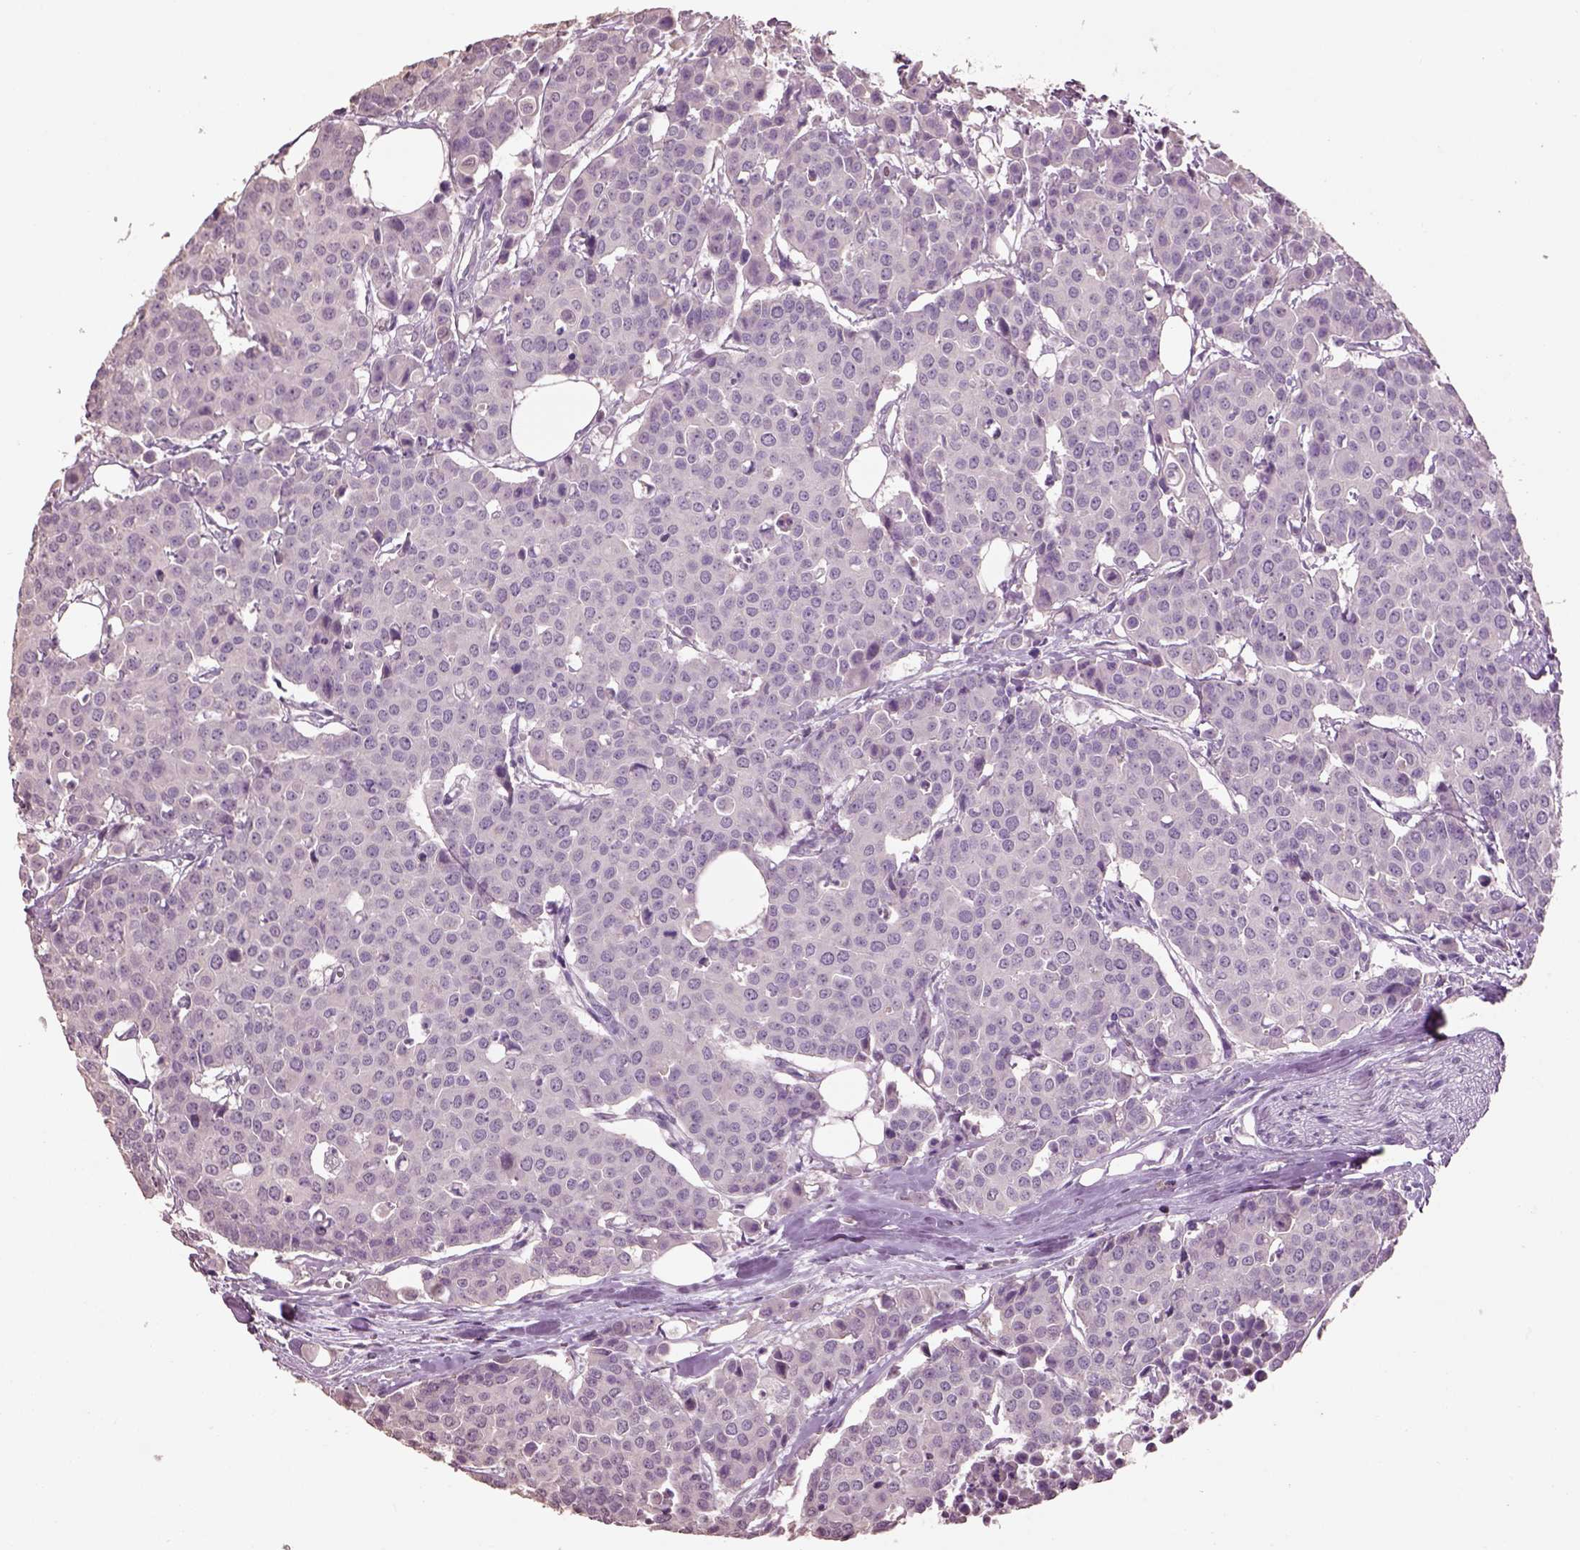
{"staining": {"intensity": "negative", "quantity": "none", "location": "none"}, "tissue": "carcinoid", "cell_type": "Tumor cells", "image_type": "cancer", "snomed": [{"axis": "morphology", "description": "Carcinoid, malignant, NOS"}, {"axis": "topography", "description": "Colon"}], "caption": "A high-resolution micrograph shows IHC staining of carcinoid, which reveals no significant staining in tumor cells.", "gene": "KCNIP3", "patient": {"sex": "male", "age": 81}}